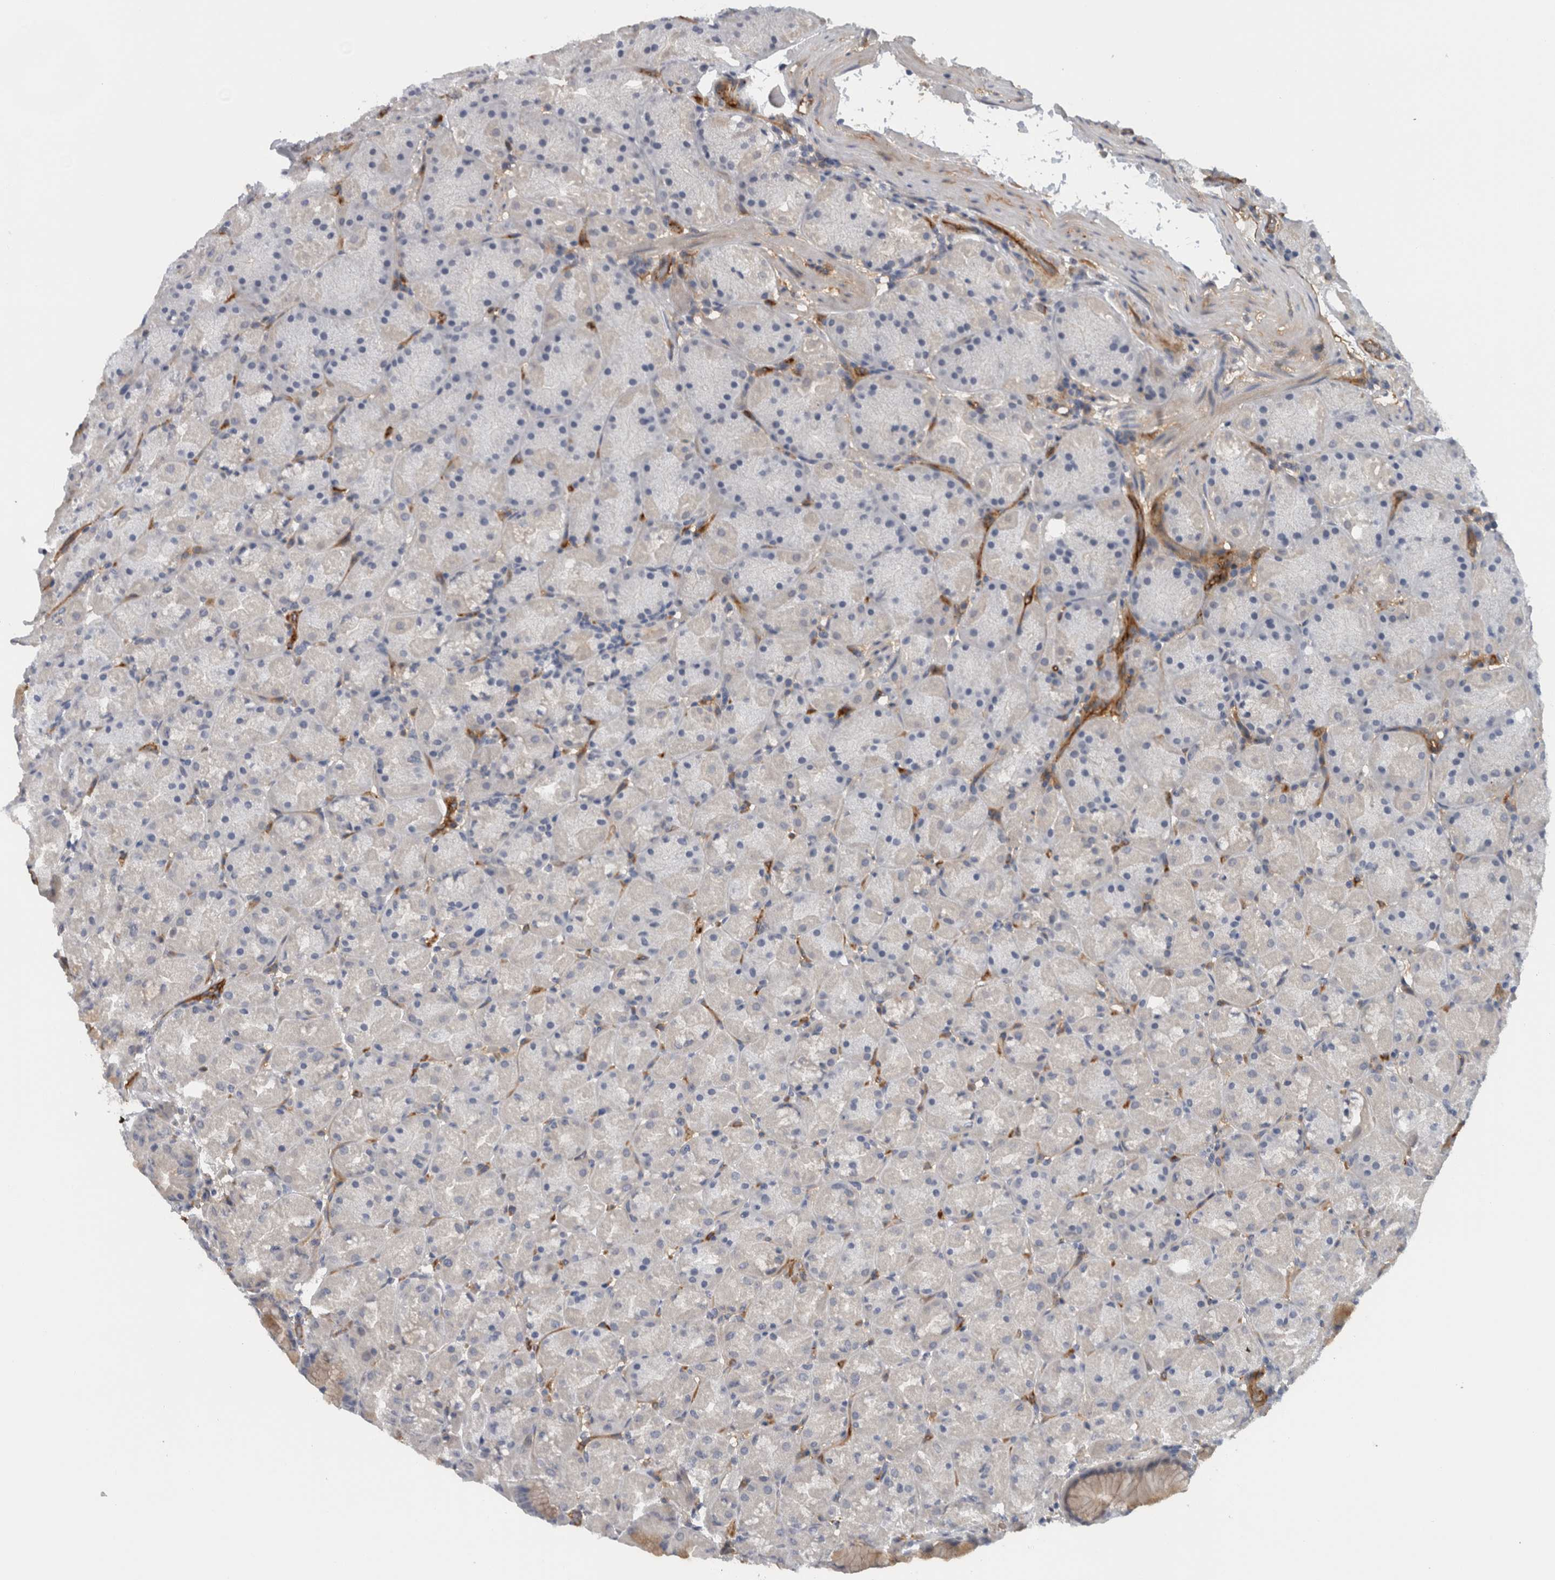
{"staining": {"intensity": "weak", "quantity": "25%-75%", "location": "cytoplasmic/membranous"}, "tissue": "stomach", "cell_type": "Glandular cells", "image_type": "normal", "snomed": [{"axis": "morphology", "description": "Normal tissue, NOS"}, {"axis": "topography", "description": "Stomach, upper"}, {"axis": "topography", "description": "Stomach"}], "caption": "A photomicrograph showing weak cytoplasmic/membranous positivity in about 25%-75% of glandular cells in normal stomach, as visualized by brown immunohistochemical staining.", "gene": "CD59", "patient": {"sex": "male", "age": 48}}